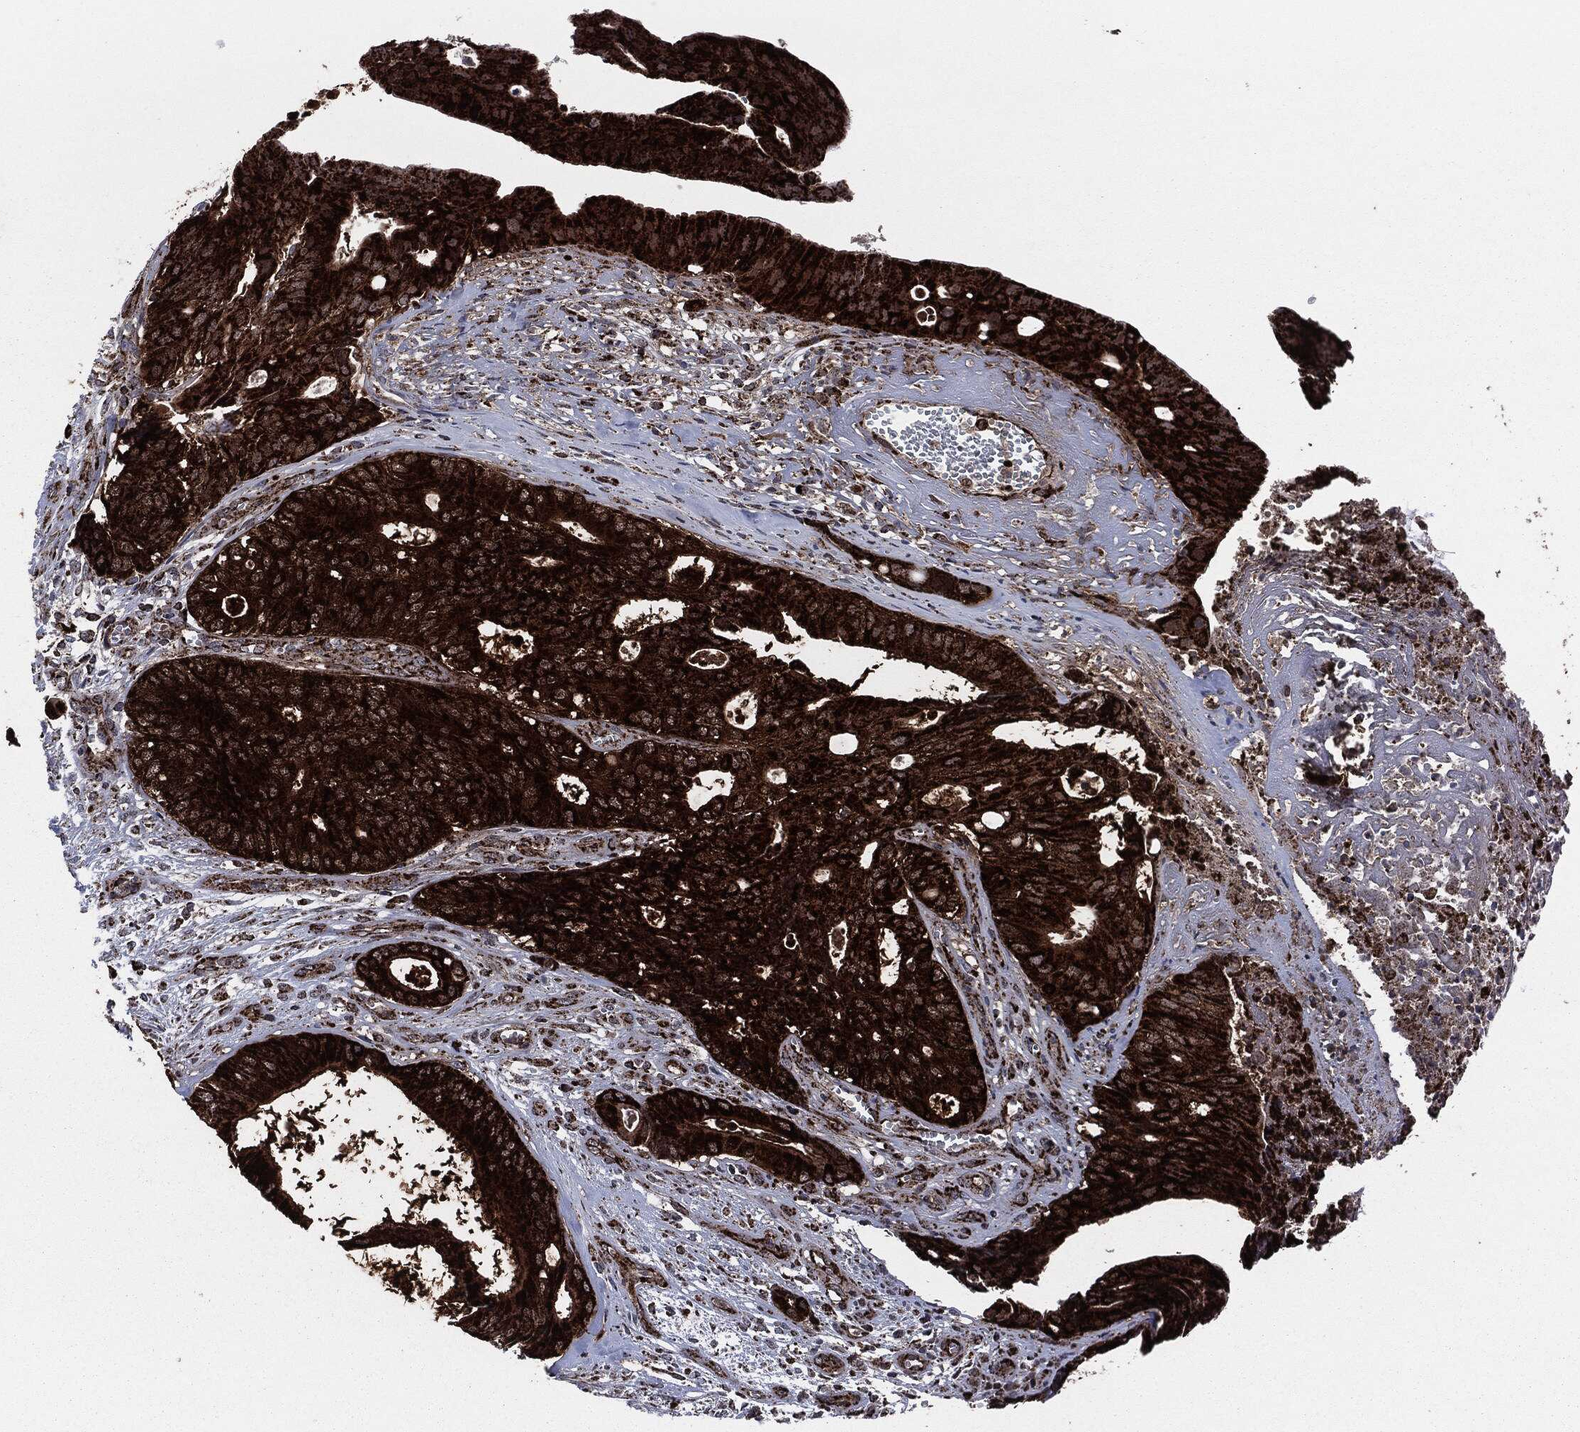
{"staining": {"intensity": "strong", "quantity": ">75%", "location": "cytoplasmic/membranous"}, "tissue": "colorectal cancer", "cell_type": "Tumor cells", "image_type": "cancer", "snomed": [{"axis": "morphology", "description": "Normal tissue, NOS"}, {"axis": "morphology", "description": "Adenocarcinoma, NOS"}, {"axis": "topography", "description": "Colon"}], "caption": "Protein positivity by IHC displays strong cytoplasmic/membranous staining in about >75% of tumor cells in colorectal adenocarcinoma.", "gene": "FH", "patient": {"sex": "male", "age": 65}}